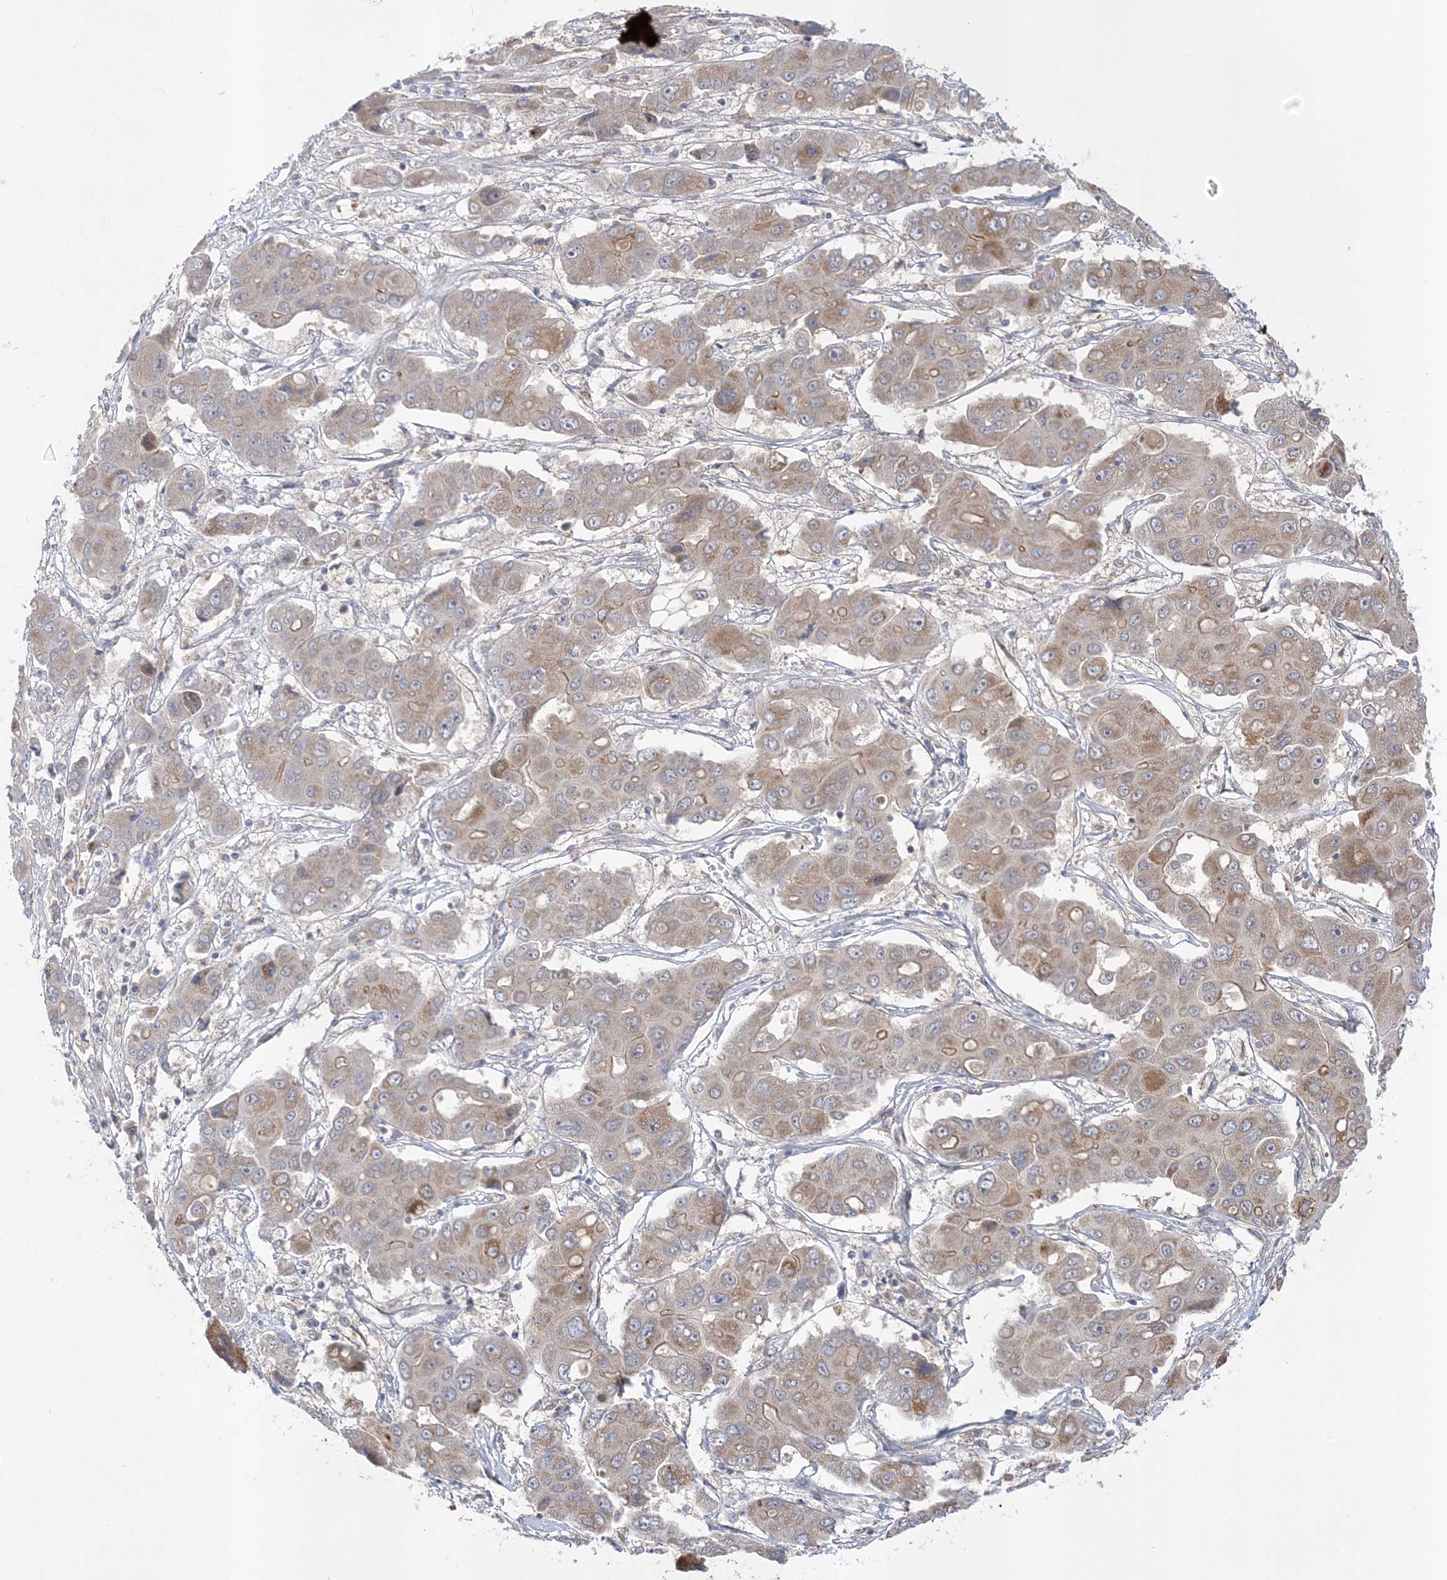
{"staining": {"intensity": "weak", "quantity": ">75%", "location": "cytoplasmic/membranous"}, "tissue": "liver cancer", "cell_type": "Tumor cells", "image_type": "cancer", "snomed": [{"axis": "morphology", "description": "Cholangiocarcinoma"}, {"axis": "topography", "description": "Liver"}], "caption": "IHC of liver cholangiocarcinoma exhibits low levels of weak cytoplasmic/membranous staining in about >75% of tumor cells. (DAB (3,3'-diaminobenzidine) = brown stain, brightfield microscopy at high magnification).", "gene": "MMADHC", "patient": {"sex": "male", "age": 67}}